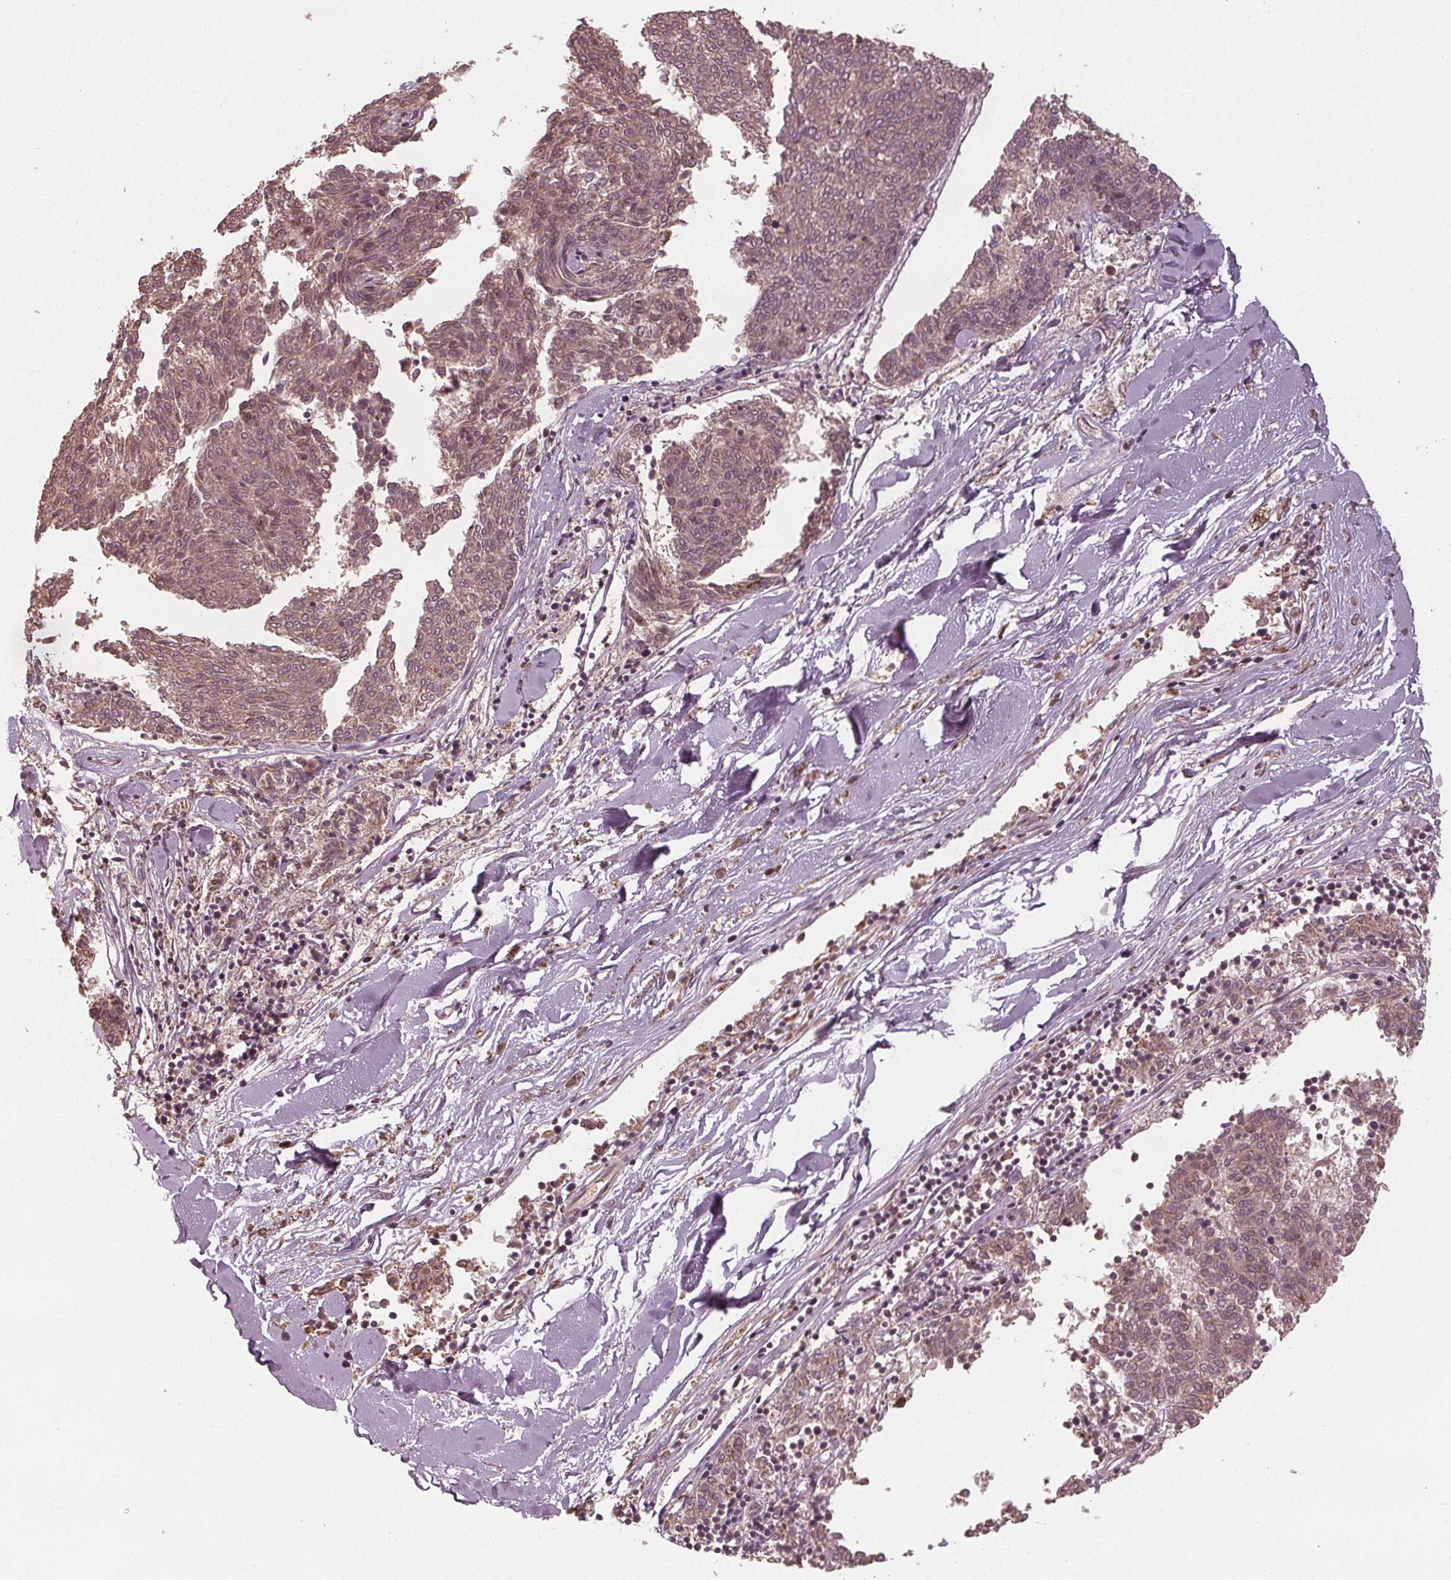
{"staining": {"intensity": "moderate", "quantity": ">75%", "location": "cytoplasmic/membranous"}, "tissue": "melanoma", "cell_type": "Tumor cells", "image_type": "cancer", "snomed": [{"axis": "morphology", "description": "Malignant melanoma, NOS"}, {"axis": "topography", "description": "Skin"}], "caption": "Immunohistochemical staining of melanoma reveals medium levels of moderate cytoplasmic/membranous protein staining in approximately >75% of tumor cells. (Stains: DAB (3,3'-diaminobenzidine) in brown, nuclei in blue, Microscopy: brightfield microscopy at high magnification).", "gene": "GNB2", "patient": {"sex": "female", "age": 72}}